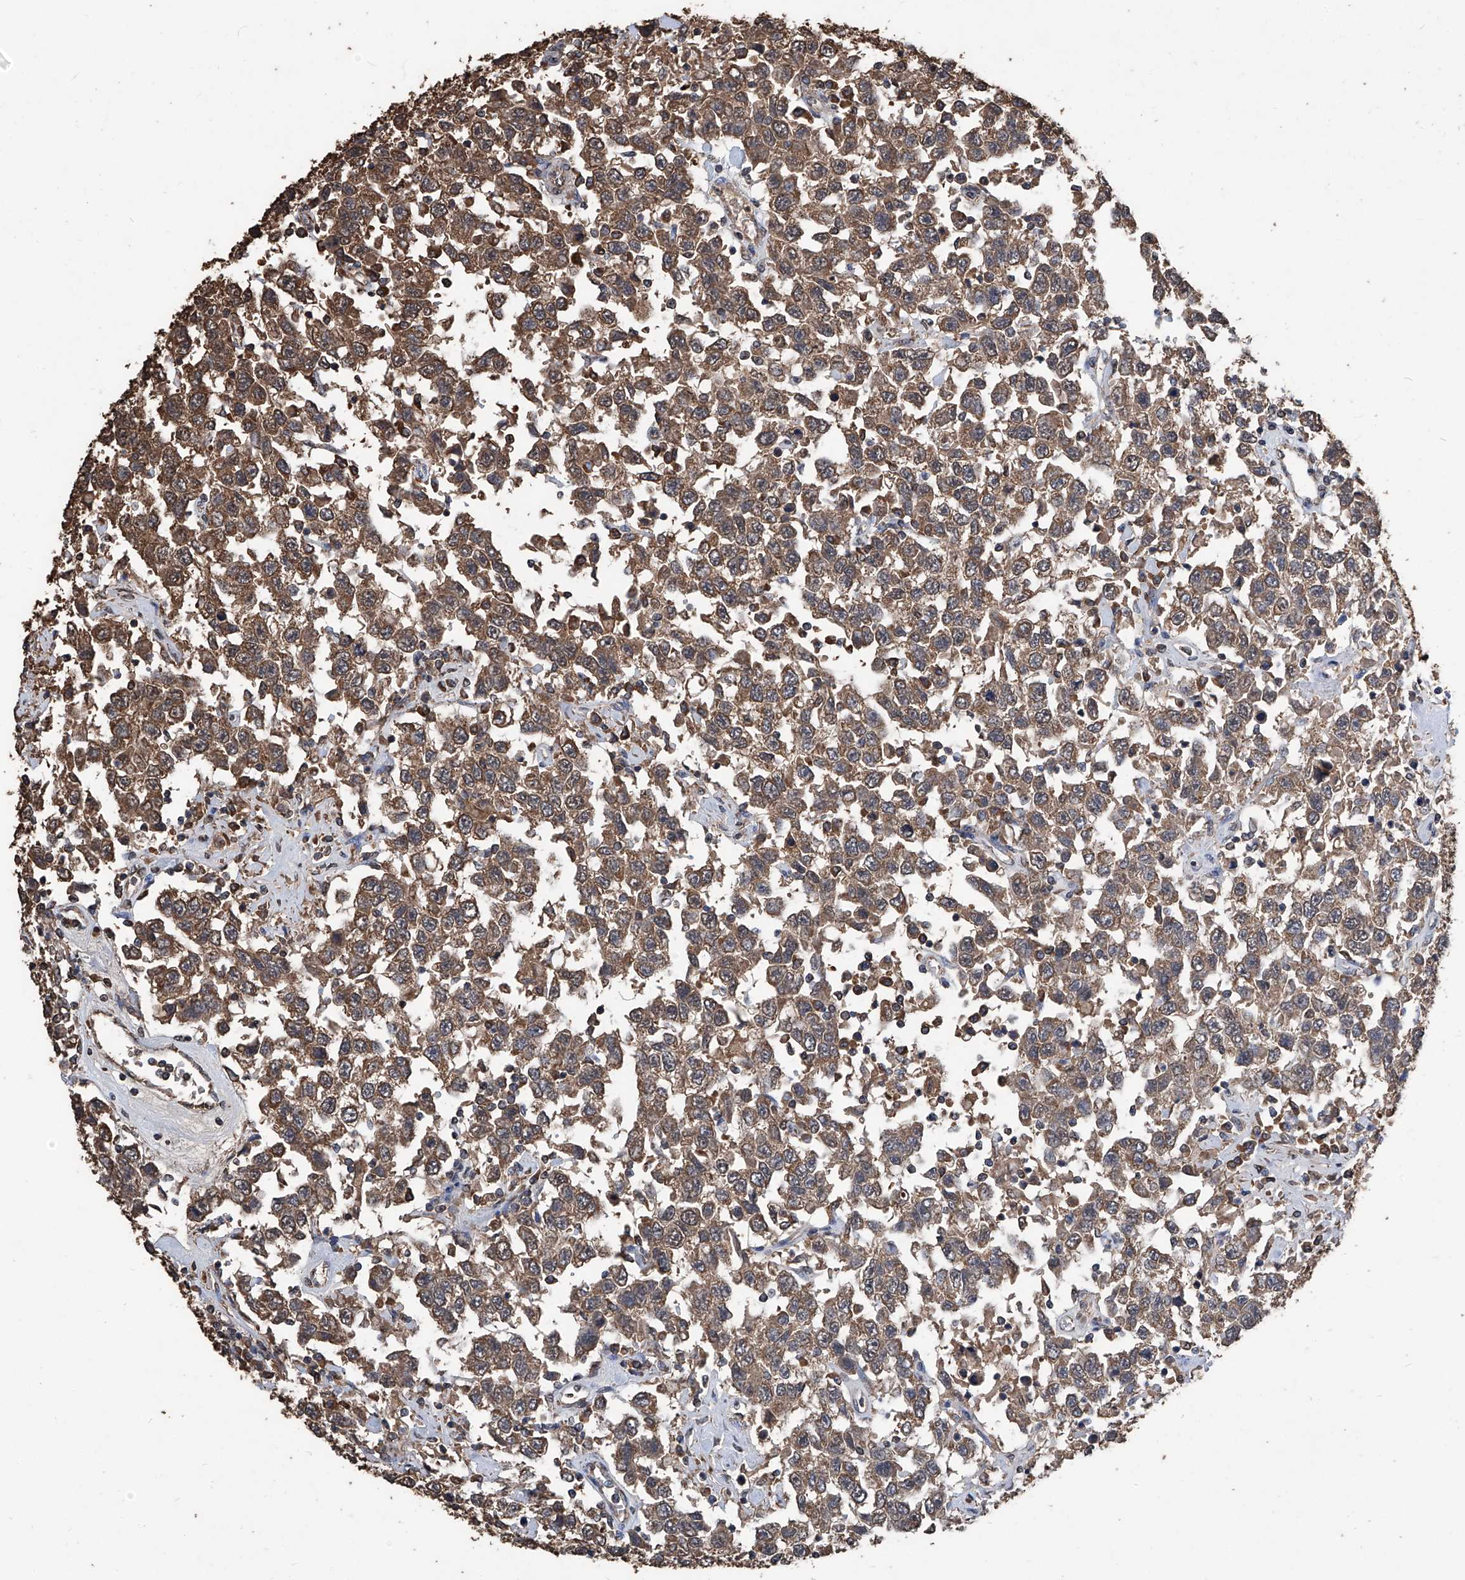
{"staining": {"intensity": "moderate", "quantity": ">75%", "location": "cytoplasmic/membranous"}, "tissue": "testis cancer", "cell_type": "Tumor cells", "image_type": "cancer", "snomed": [{"axis": "morphology", "description": "Seminoma, NOS"}, {"axis": "topography", "description": "Testis"}], "caption": "Immunohistochemical staining of testis seminoma demonstrates medium levels of moderate cytoplasmic/membranous staining in approximately >75% of tumor cells.", "gene": "STARD7", "patient": {"sex": "male", "age": 41}}